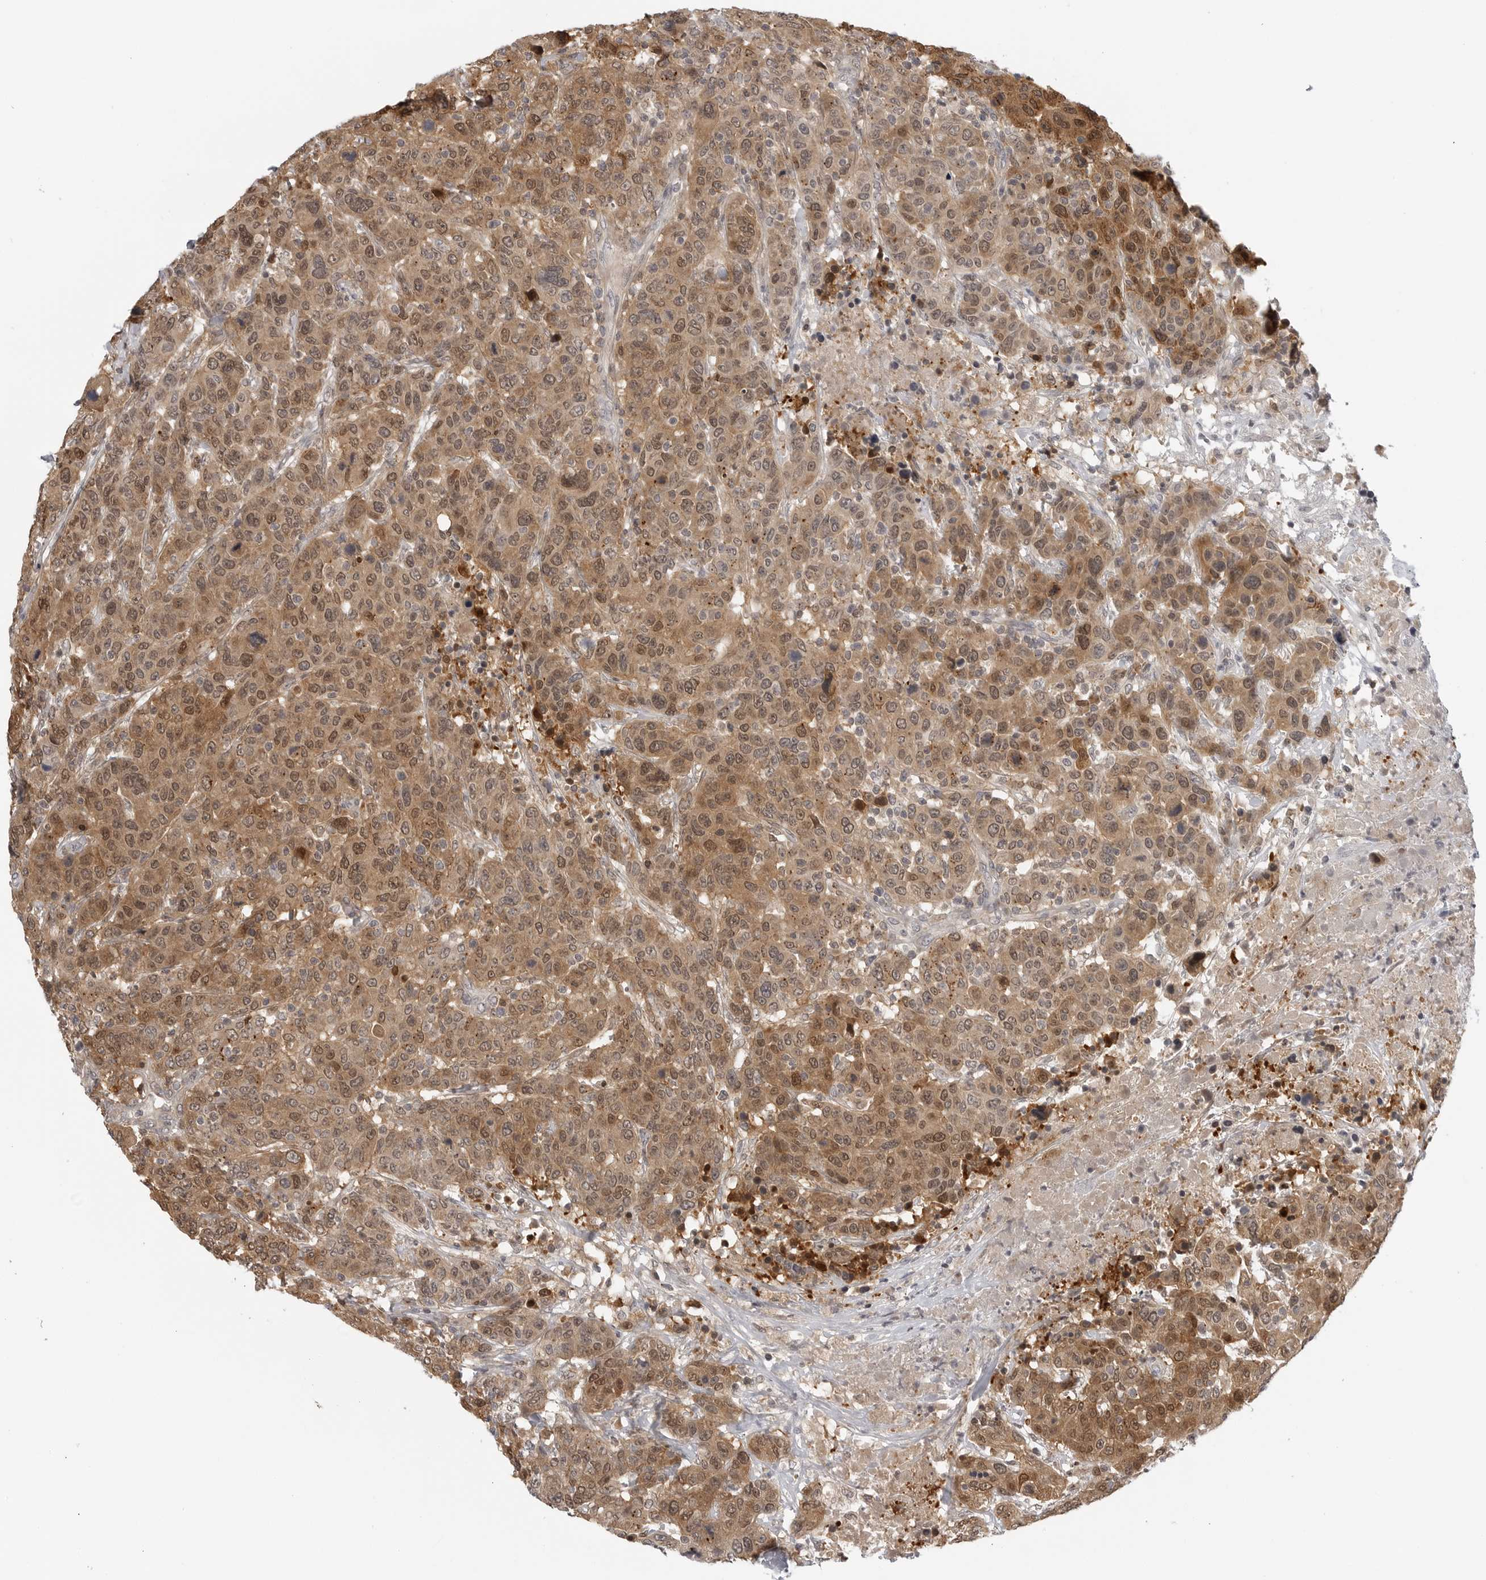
{"staining": {"intensity": "moderate", "quantity": ">75%", "location": "cytoplasmic/membranous,nuclear"}, "tissue": "breast cancer", "cell_type": "Tumor cells", "image_type": "cancer", "snomed": [{"axis": "morphology", "description": "Duct carcinoma"}, {"axis": "topography", "description": "Breast"}], "caption": "The micrograph shows a brown stain indicating the presence of a protein in the cytoplasmic/membranous and nuclear of tumor cells in breast invasive ductal carcinoma. (Brightfield microscopy of DAB IHC at high magnification).", "gene": "CTIF", "patient": {"sex": "female", "age": 37}}